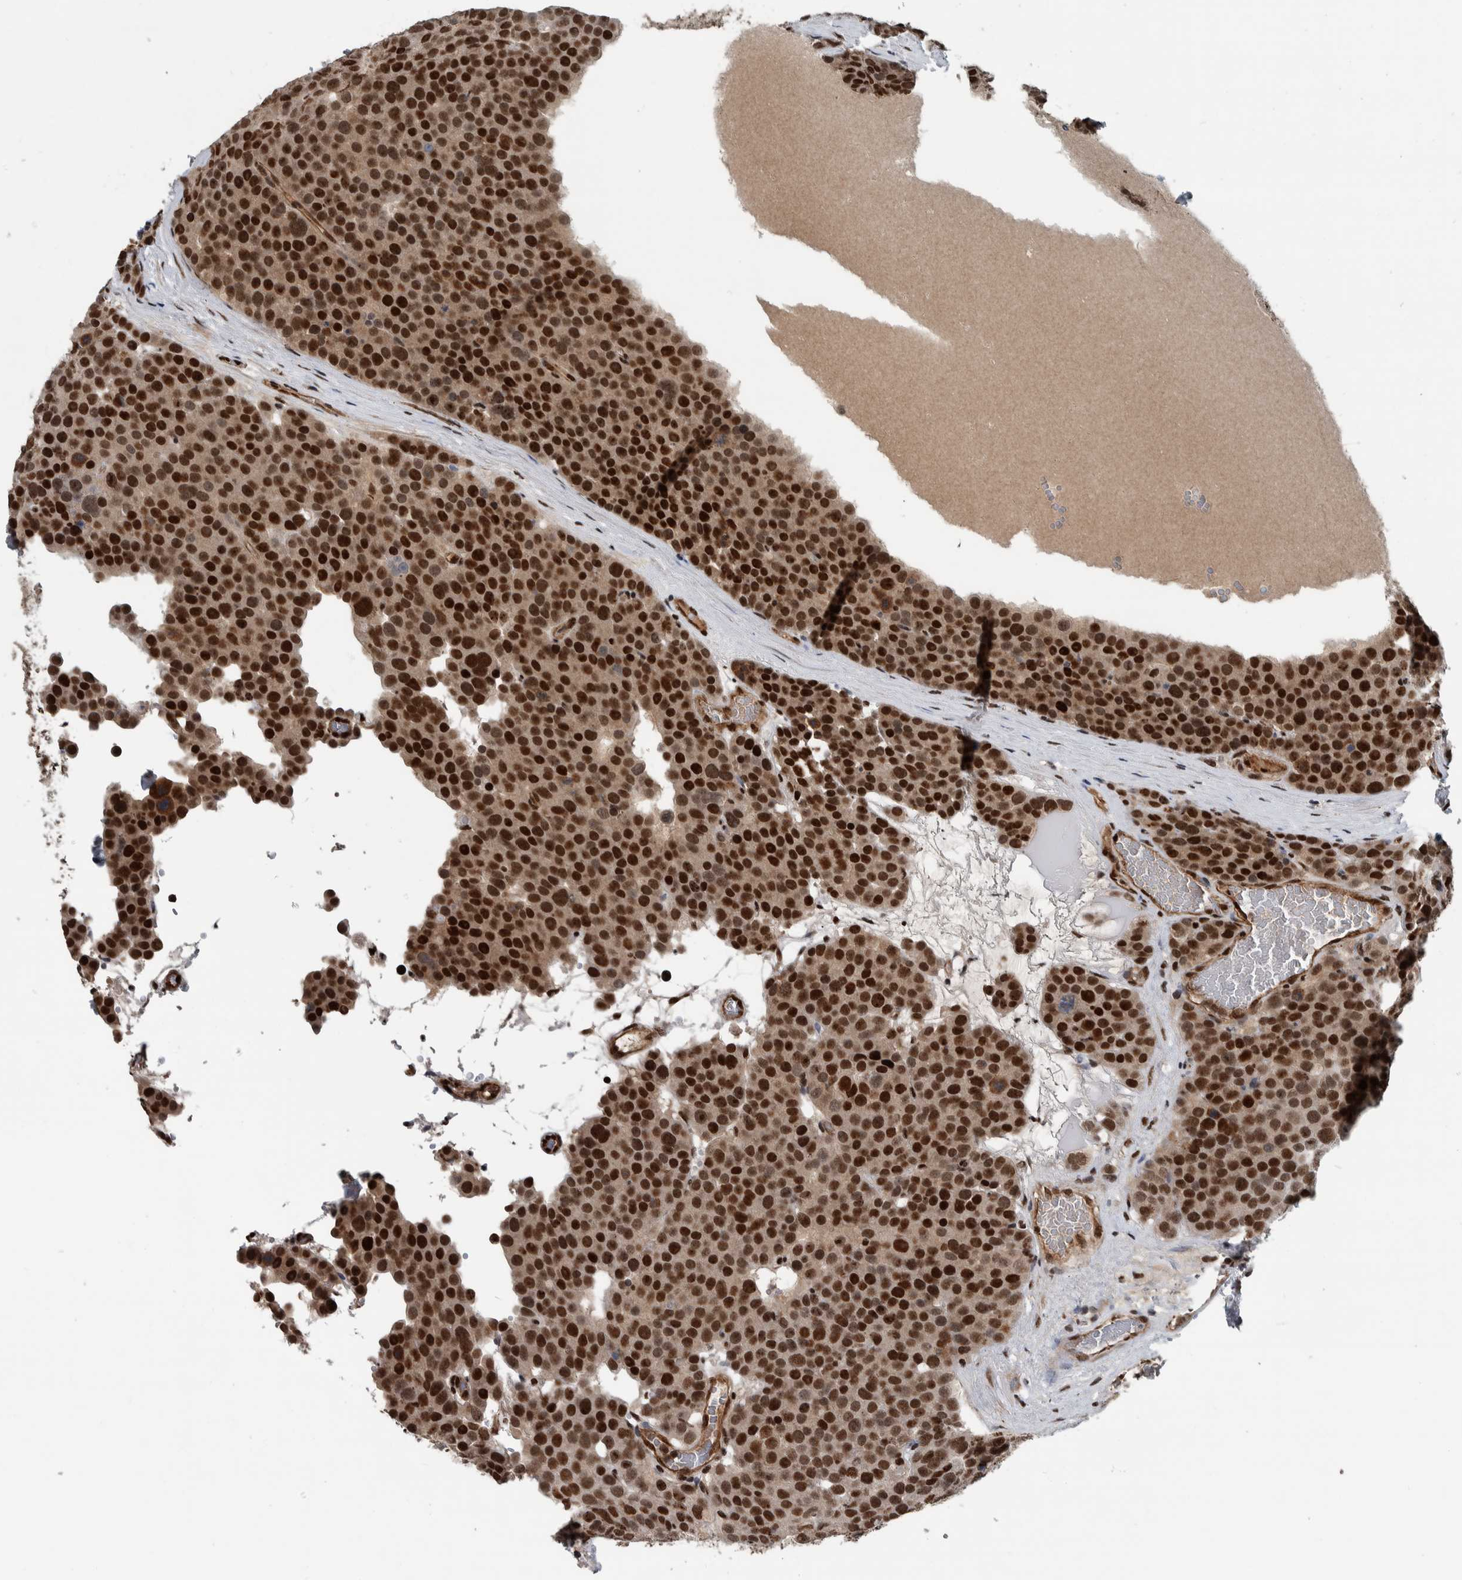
{"staining": {"intensity": "strong", "quantity": ">75%", "location": "nuclear"}, "tissue": "testis cancer", "cell_type": "Tumor cells", "image_type": "cancer", "snomed": [{"axis": "morphology", "description": "Seminoma, NOS"}, {"axis": "topography", "description": "Testis"}], "caption": "Seminoma (testis) stained for a protein reveals strong nuclear positivity in tumor cells.", "gene": "FAM135B", "patient": {"sex": "male", "age": 71}}